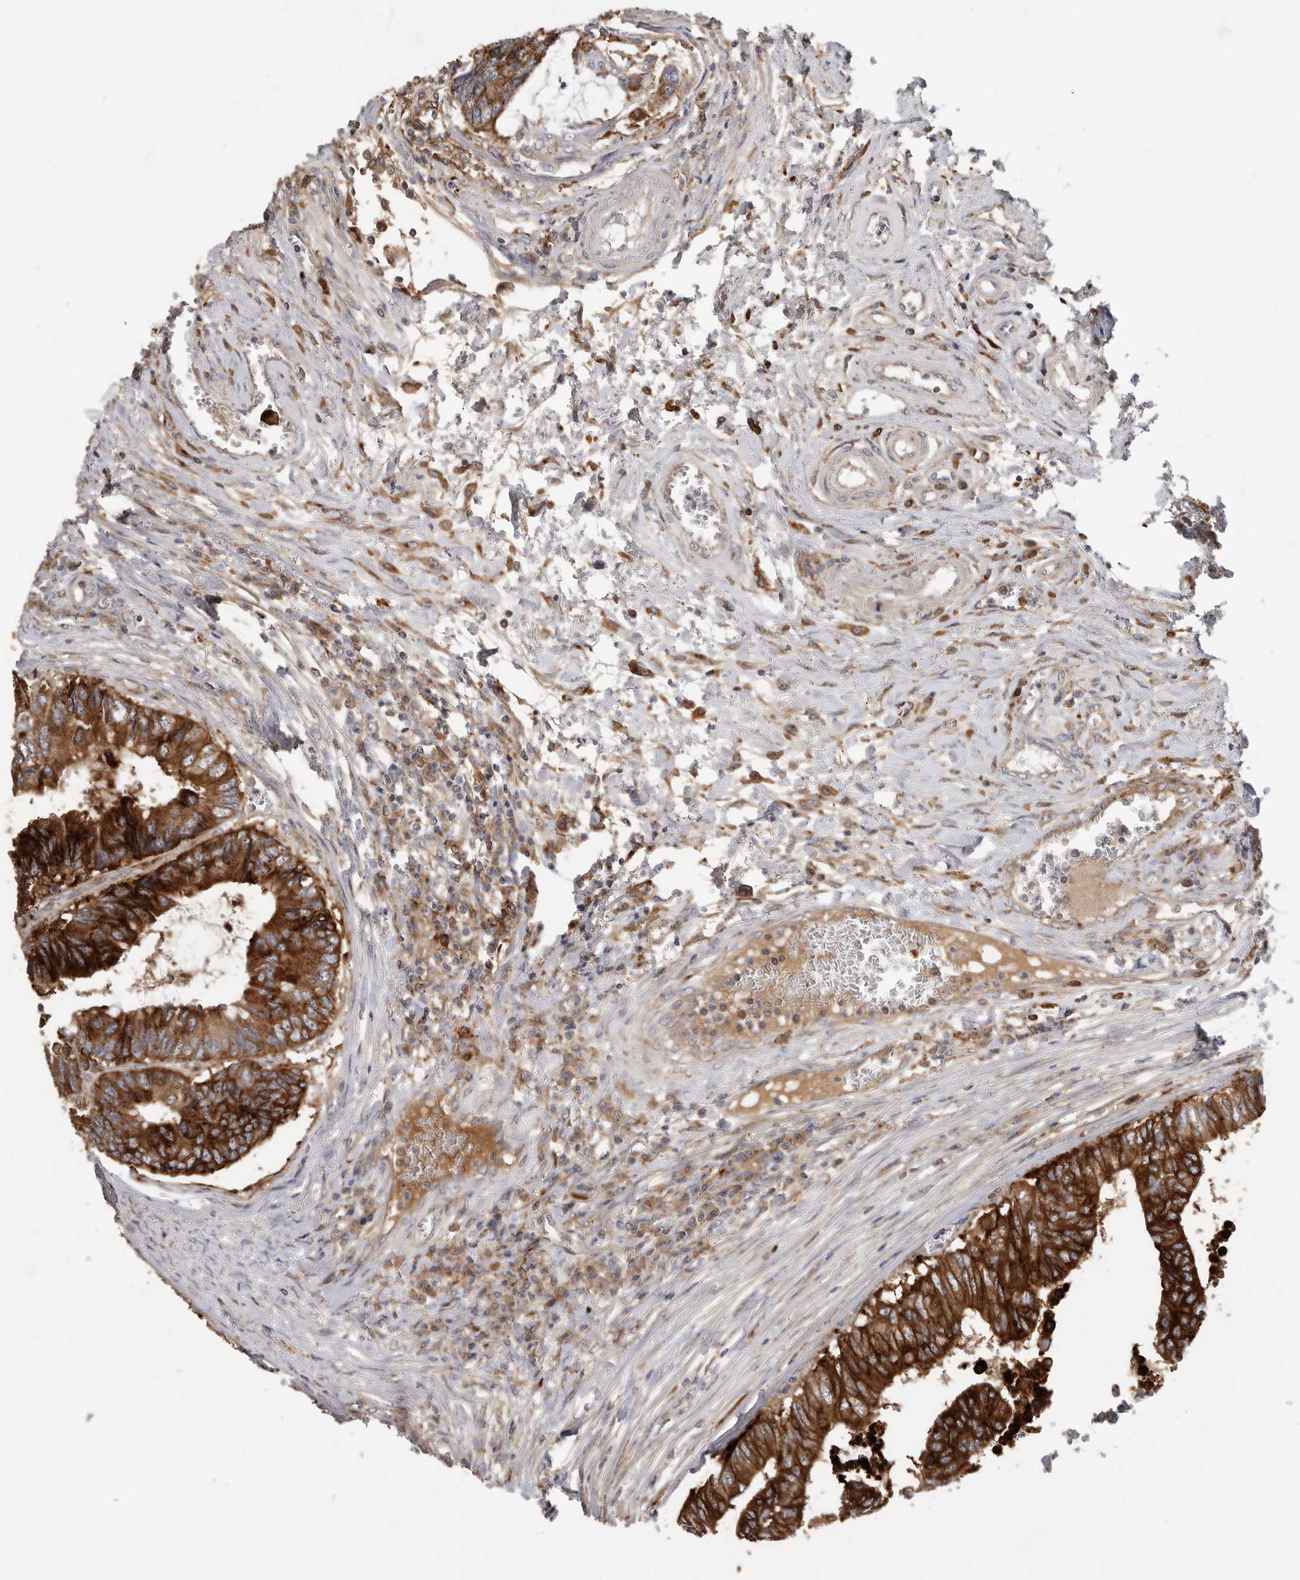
{"staining": {"intensity": "strong", "quantity": ">75%", "location": "cytoplasmic/membranous"}, "tissue": "colorectal cancer", "cell_type": "Tumor cells", "image_type": "cancer", "snomed": [{"axis": "morphology", "description": "Adenocarcinoma, NOS"}, {"axis": "topography", "description": "Rectum"}], "caption": "Strong cytoplasmic/membranous positivity is appreciated in approximately >75% of tumor cells in colorectal cancer (adenocarcinoma). The protein is shown in brown color, while the nuclei are stained blue.", "gene": "TFRC", "patient": {"sex": "male", "age": 84}}